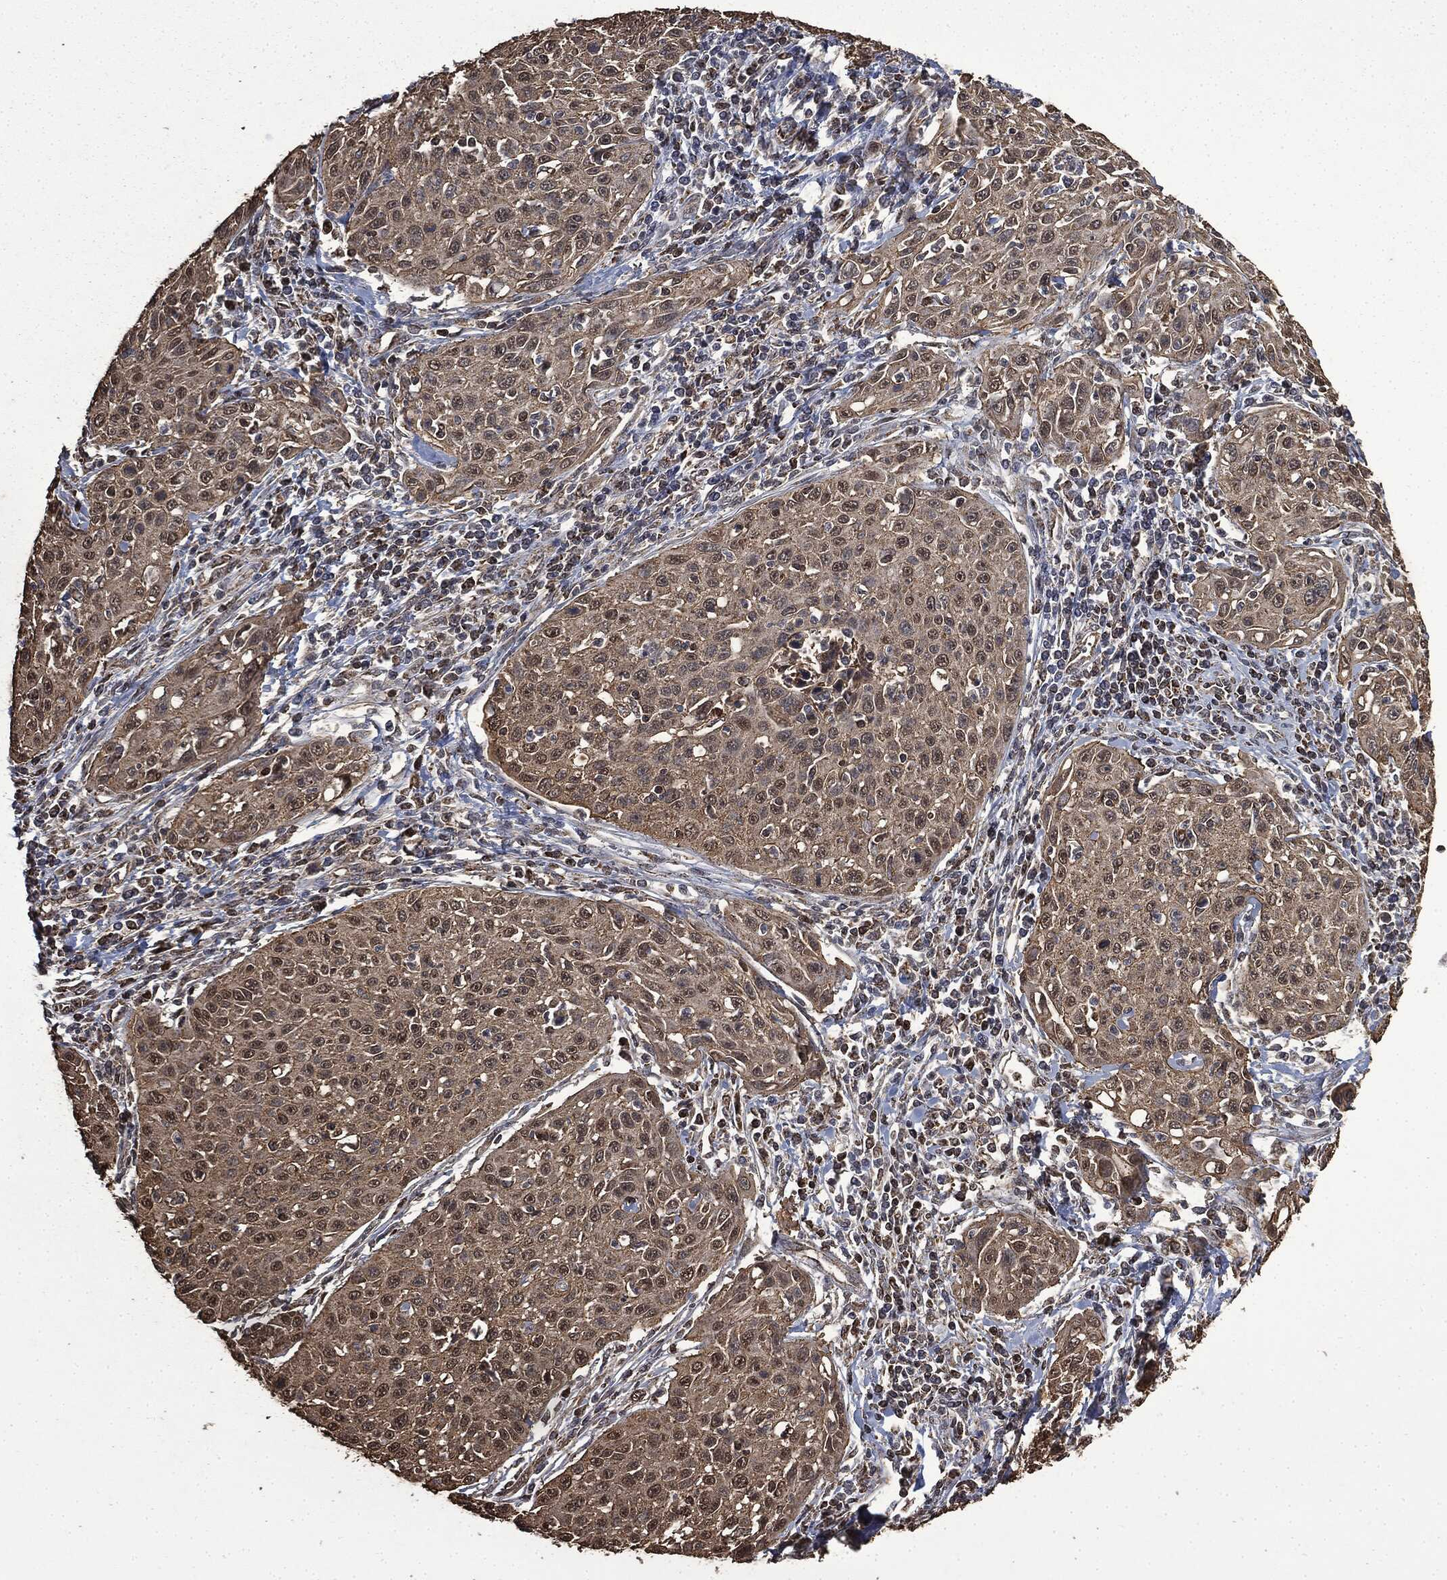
{"staining": {"intensity": "weak", "quantity": ">75%", "location": "cytoplasmic/membranous"}, "tissue": "cervical cancer", "cell_type": "Tumor cells", "image_type": "cancer", "snomed": [{"axis": "morphology", "description": "Squamous cell carcinoma, NOS"}, {"axis": "topography", "description": "Cervix"}], "caption": "Immunohistochemistry (IHC) histopathology image of neoplastic tissue: cervical squamous cell carcinoma stained using immunohistochemistry (IHC) displays low levels of weak protein expression localized specifically in the cytoplasmic/membranous of tumor cells, appearing as a cytoplasmic/membranous brown color.", "gene": "LIG3", "patient": {"sex": "female", "age": 26}}